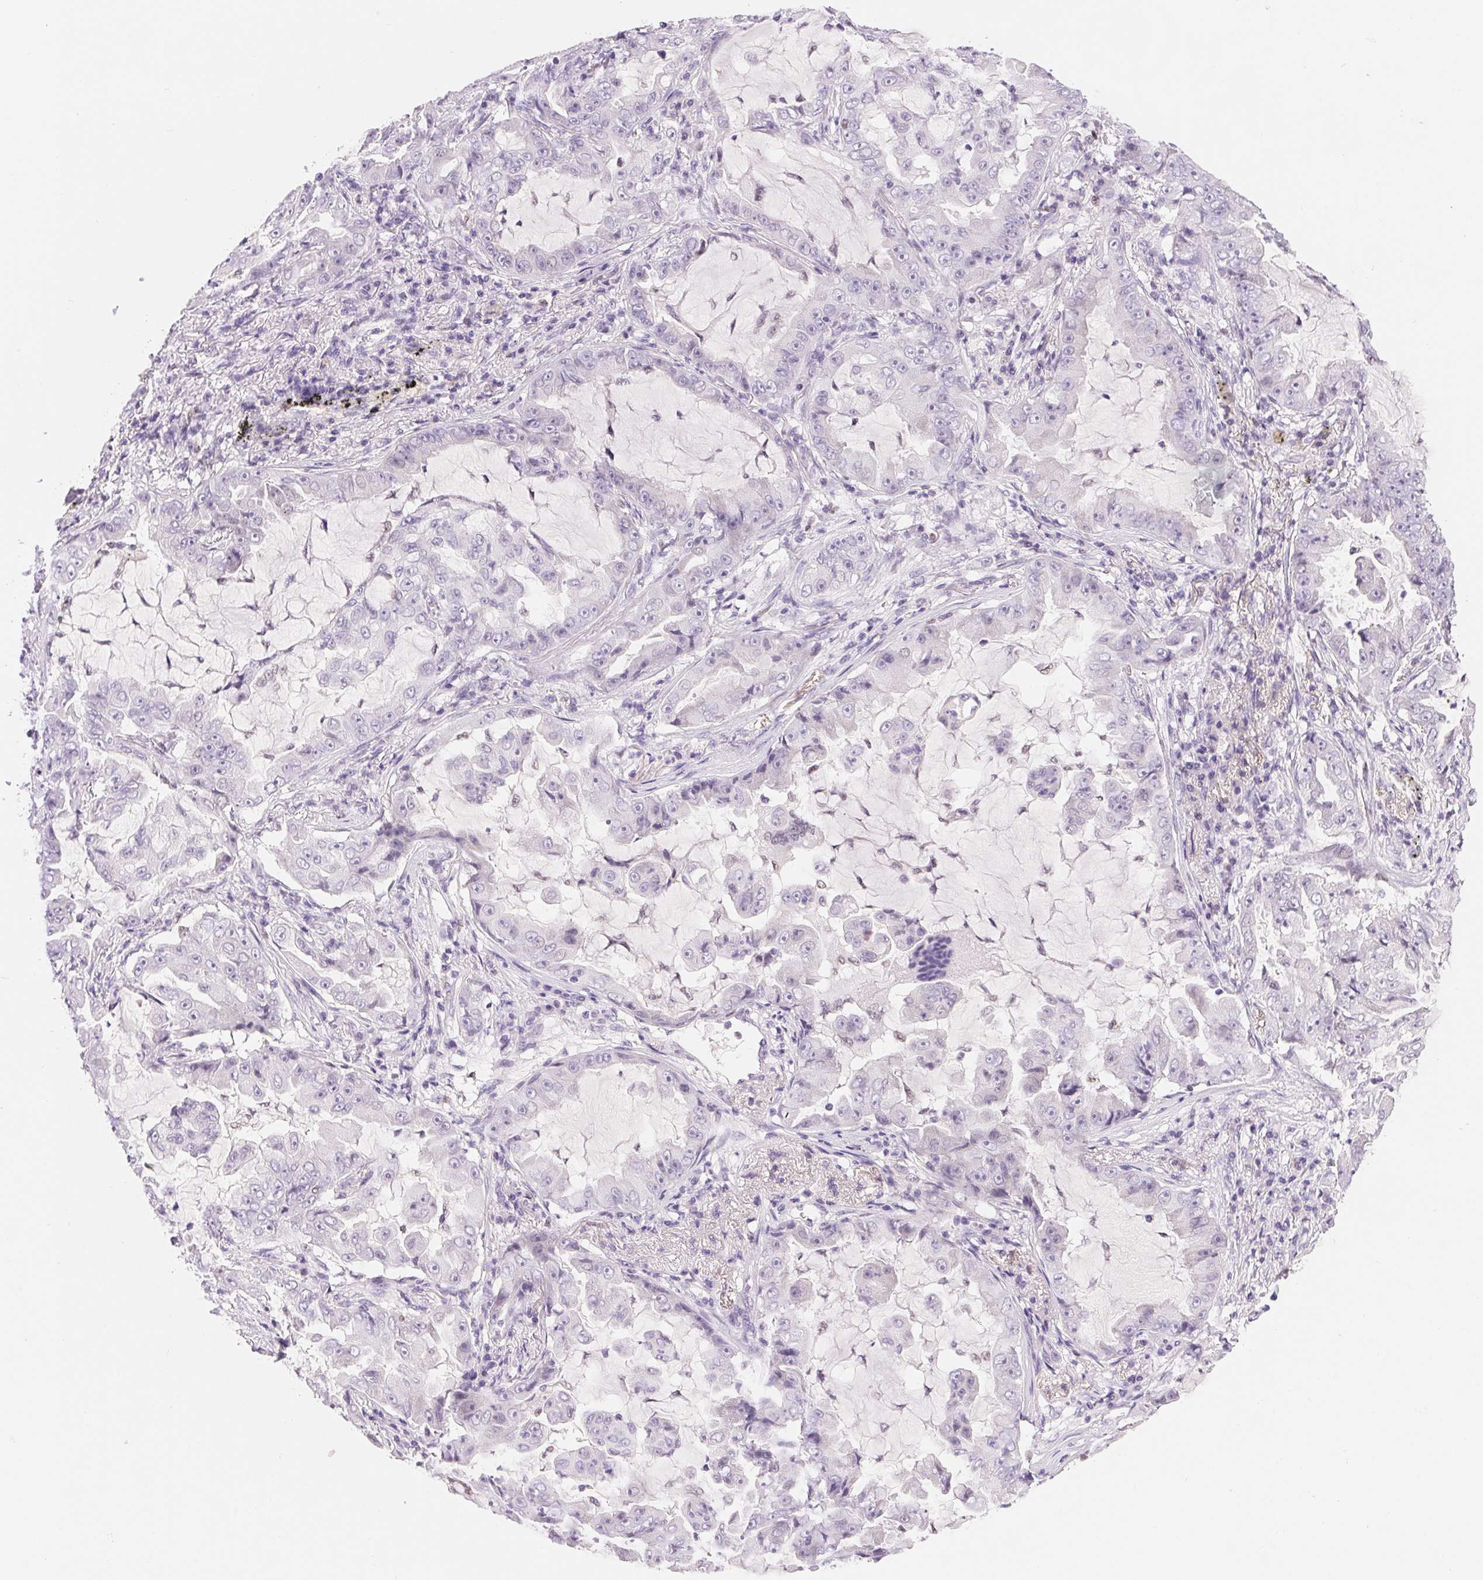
{"staining": {"intensity": "negative", "quantity": "none", "location": "none"}, "tissue": "lung cancer", "cell_type": "Tumor cells", "image_type": "cancer", "snomed": [{"axis": "morphology", "description": "Adenocarcinoma, NOS"}, {"axis": "topography", "description": "Lung"}], "caption": "Lung adenocarcinoma was stained to show a protein in brown. There is no significant staining in tumor cells.", "gene": "ASGR2", "patient": {"sex": "female", "age": 52}}